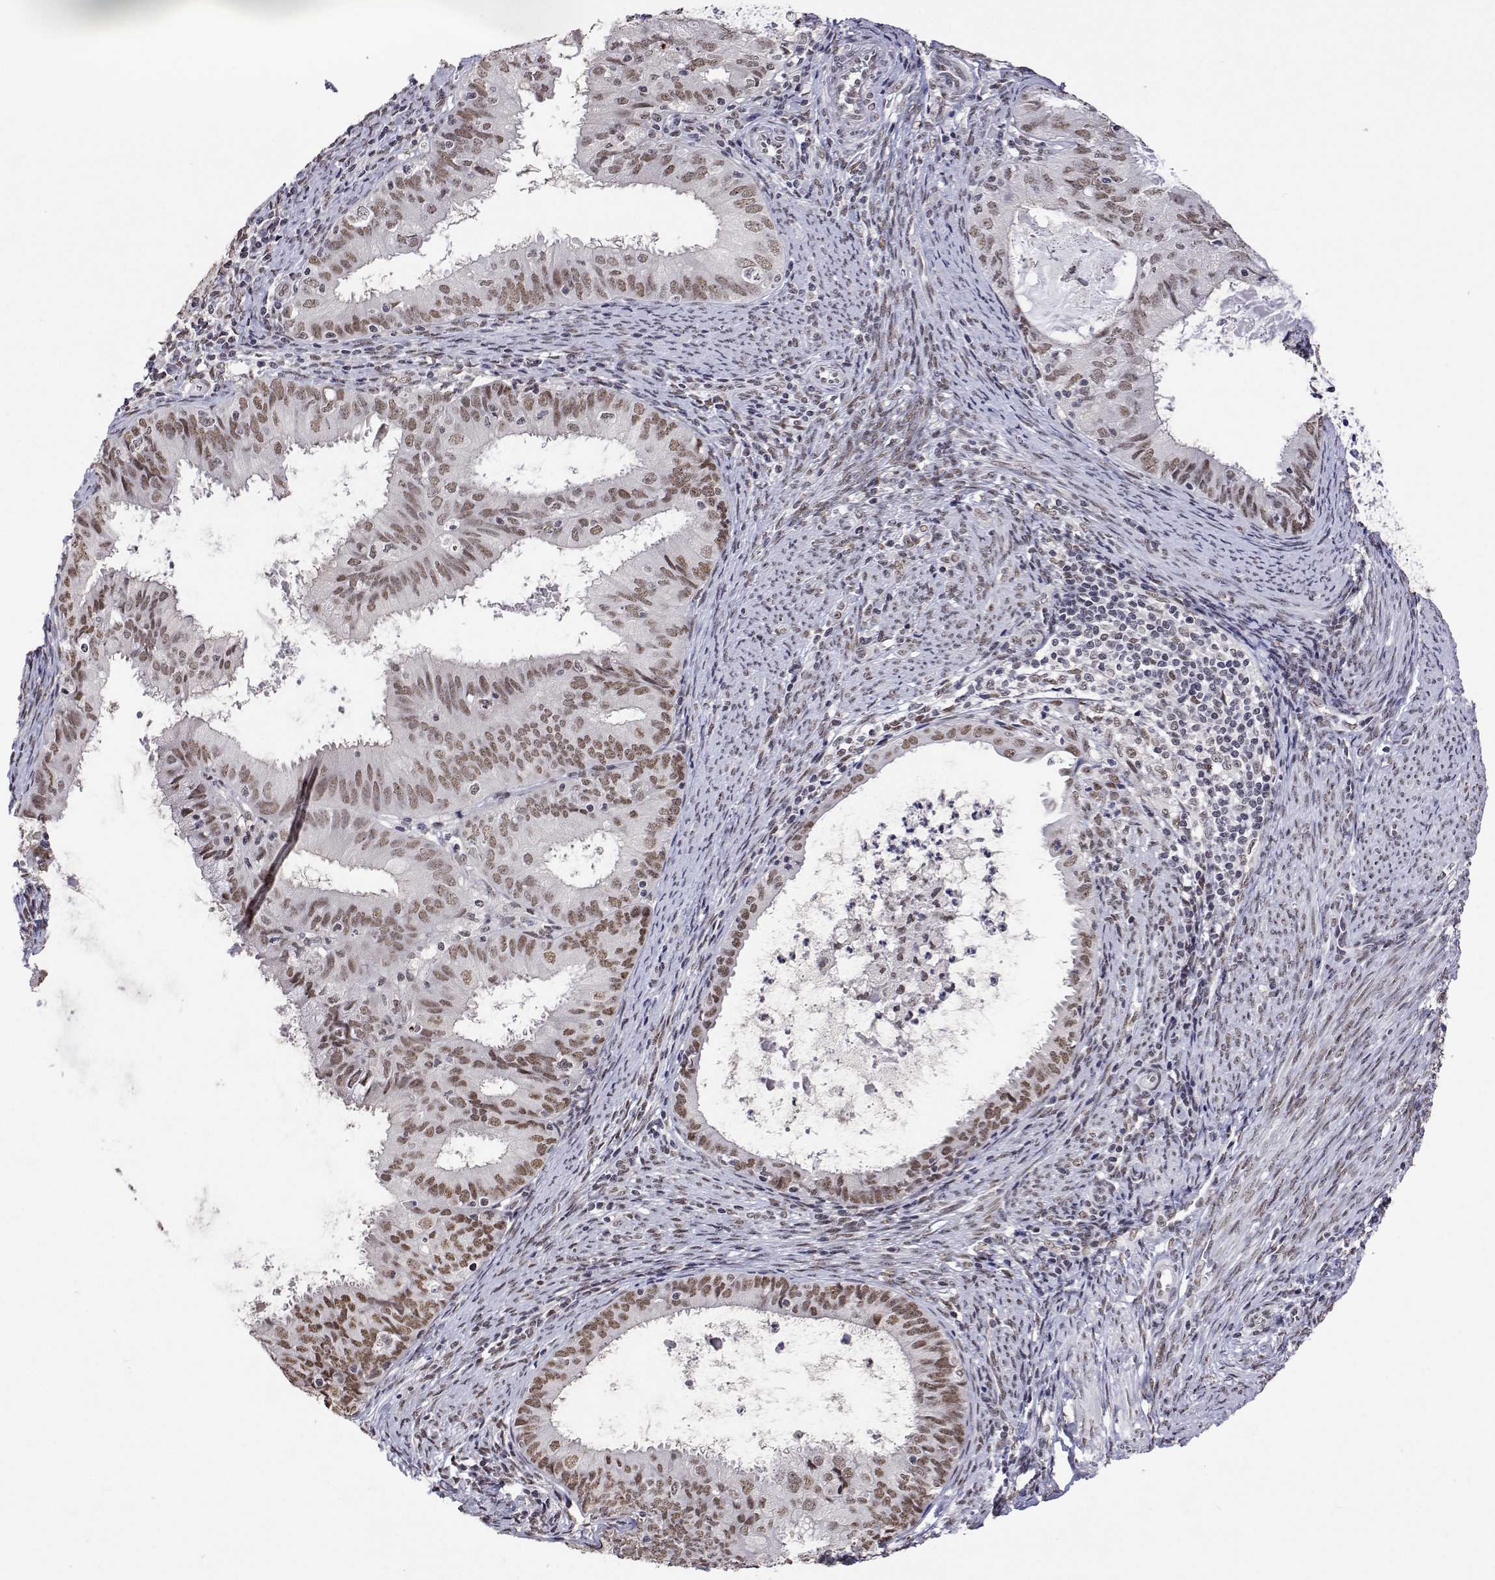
{"staining": {"intensity": "moderate", "quantity": "25%-75%", "location": "nuclear"}, "tissue": "endometrial cancer", "cell_type": "Tumor cells", "image_type": "cancer", "snomed": [{"axis": "morphology", "description": "Adenocarcinoma, NOS"}, {"axis": "topography", "description": "Endometrium"}], "caption": "Brown immunohistochemical staining in human endometrial cancer (adenocarcinoma) displays moderate nuclear positivity in approximately 25%-75% of tumor cells.", "gene": "HNRNPA0", "patient": {"sex": "female", "age": 57}}